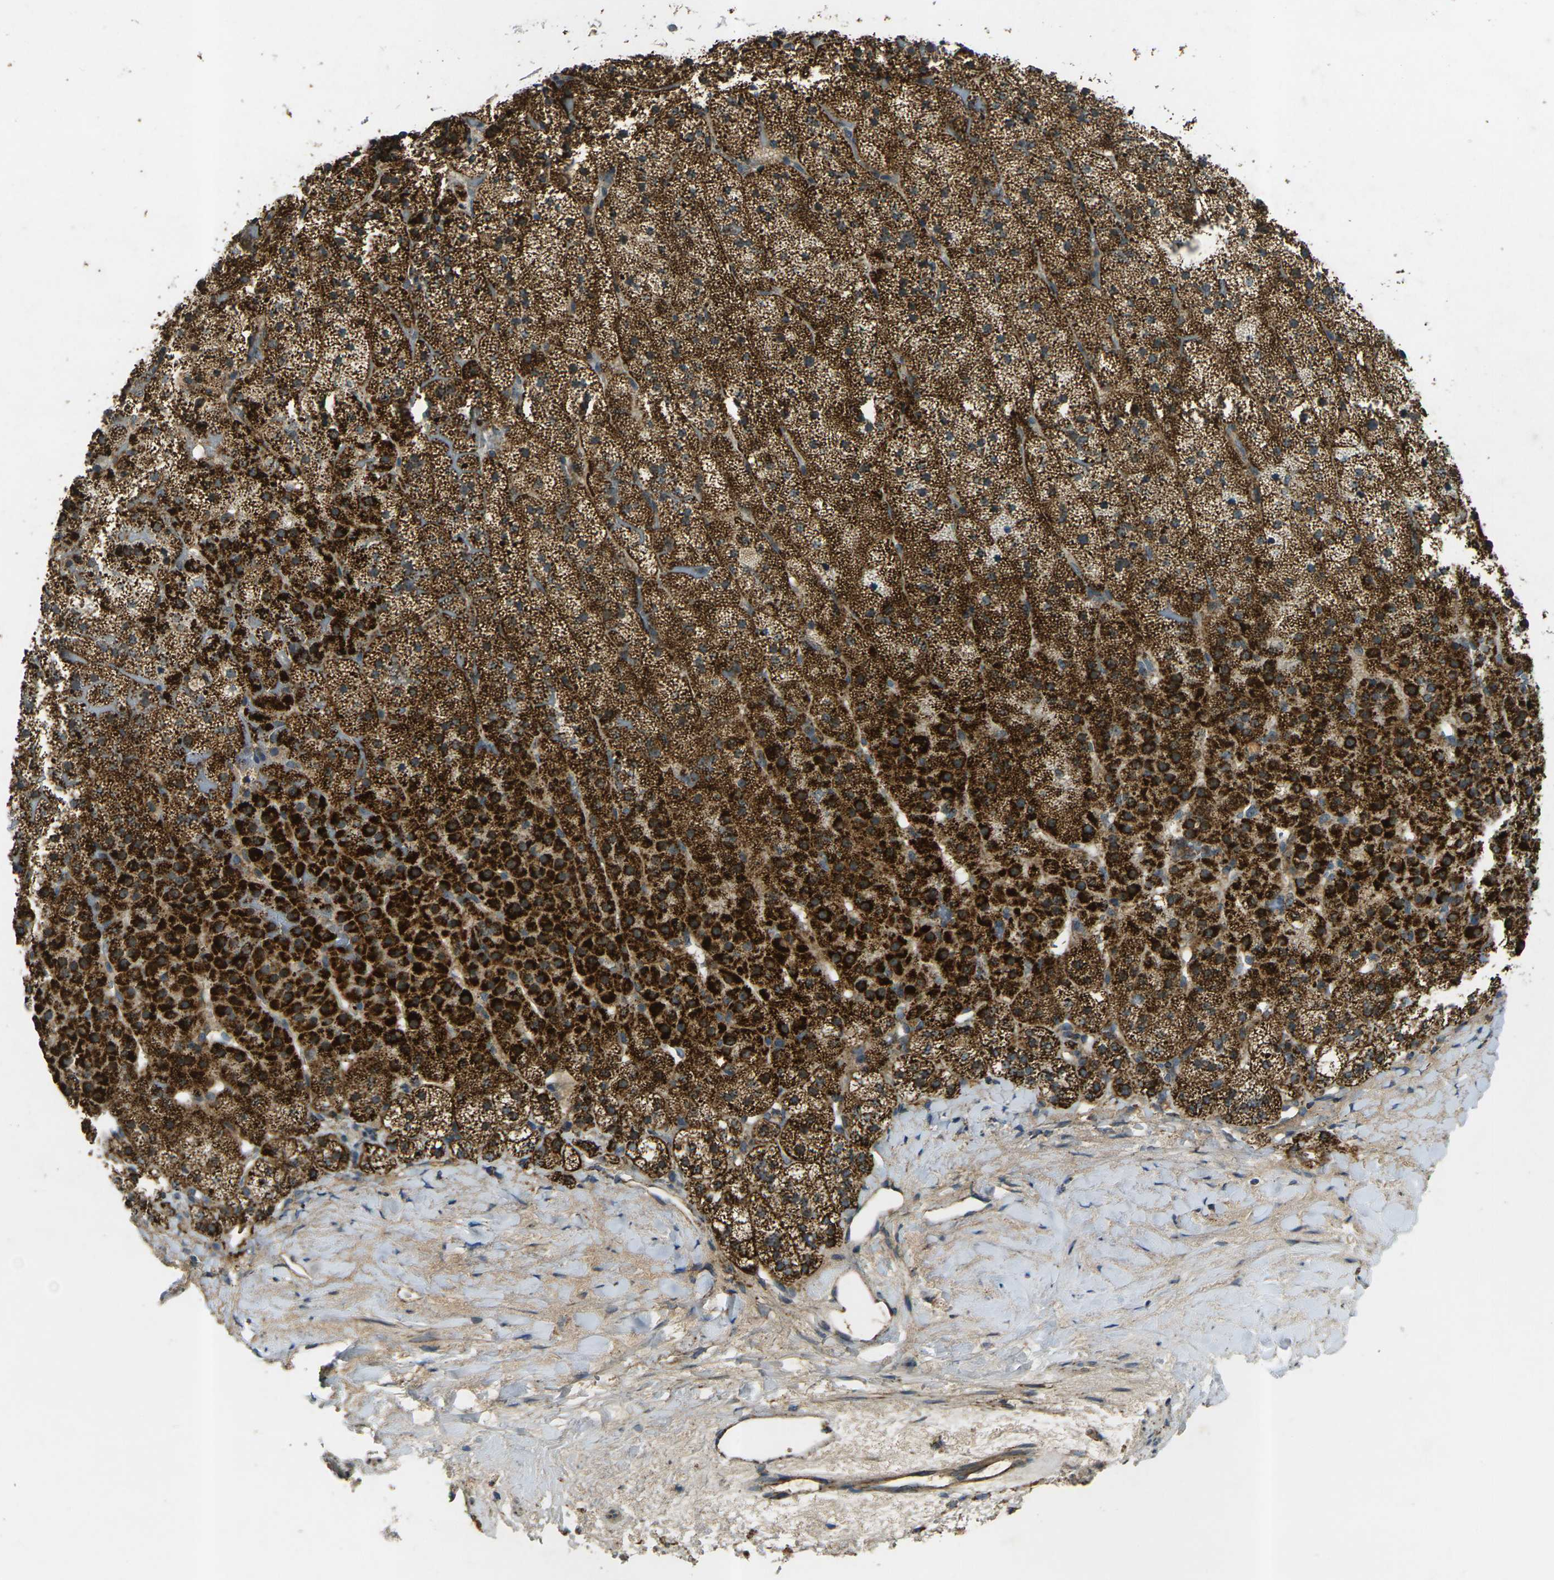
{"staining": {"intensity": "strong", "quantity": ">75%", "location": "cytoplasmic/membranous"}, "tissue": "adrenal gland", "cell_type": "Glandular cells", "image_type": "normal", "snomed": [{"axis": "morphology", "description": "Normal tissue, NOS"}, {"axis": "topography", "description": "Adrenal gland"}], "caption": "Immunohistochemical staining of normal human adrenal gland displays strong cytoplasmic/membranous protein positivity in approximately >75% of glandular cells. (Brightfield microscopy of DAB IHC at high magnification).", "gene": "IGF1R", "patient": {"sex": "male", "age": 35}}